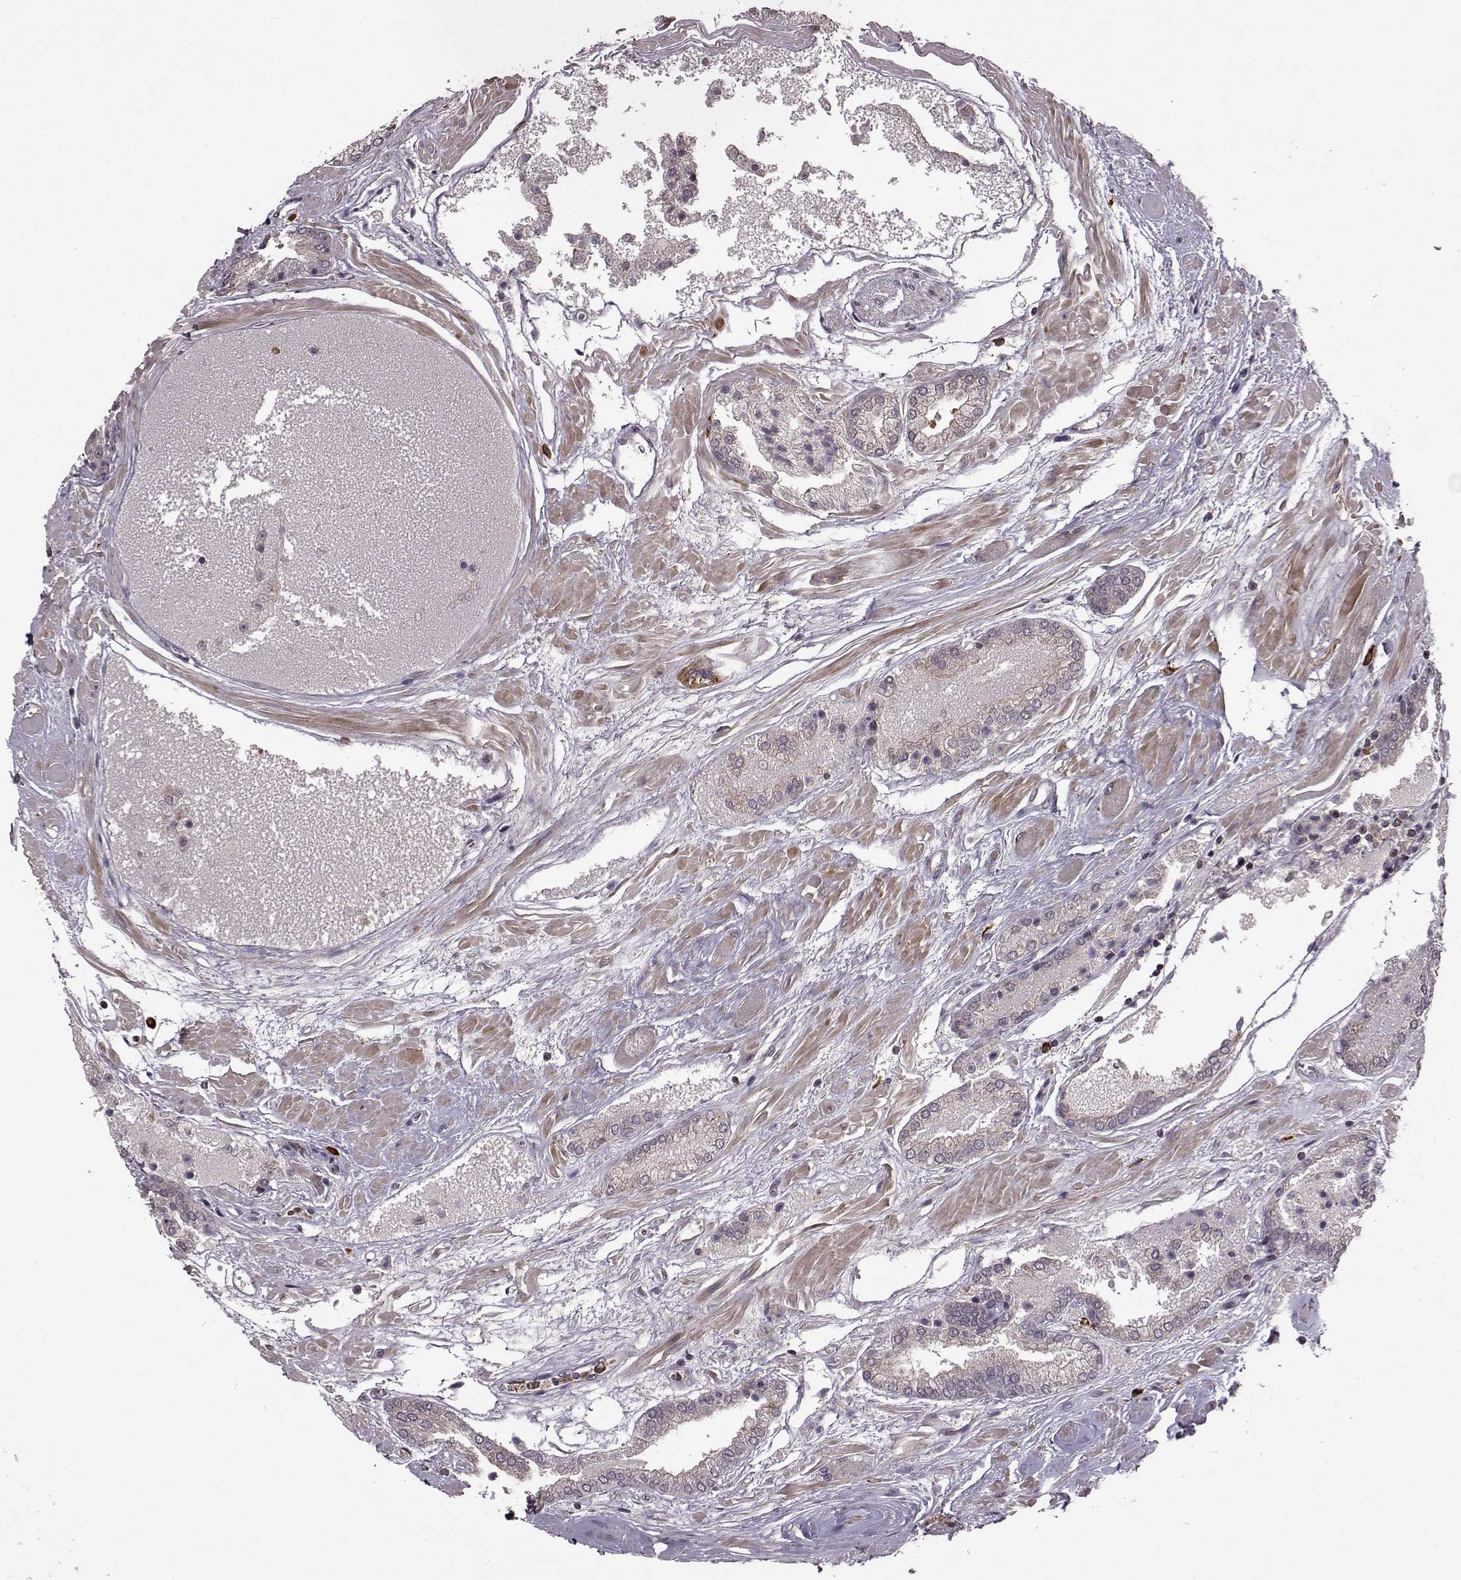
{"staining": {"intensity": "negative", "quantity": "none", "location": "none"}, "tissue": "prostate cancer", "cell_type": "Tumor cells", "image_type": "cancer", "snomed": [{"axis": "morphology", "description": "Adenocarcinoma, High grade"}, {"axis": "topography", "description": "Prostate"}], "caption": "Human prostate cancer (high-grade adenocarcinoma) stained for a protein using immunohistochemistry (IHC) demonstrates no expression in tumor cells.", "gene": "TRMU", "patient": {"sex": "male", "age": 56}}